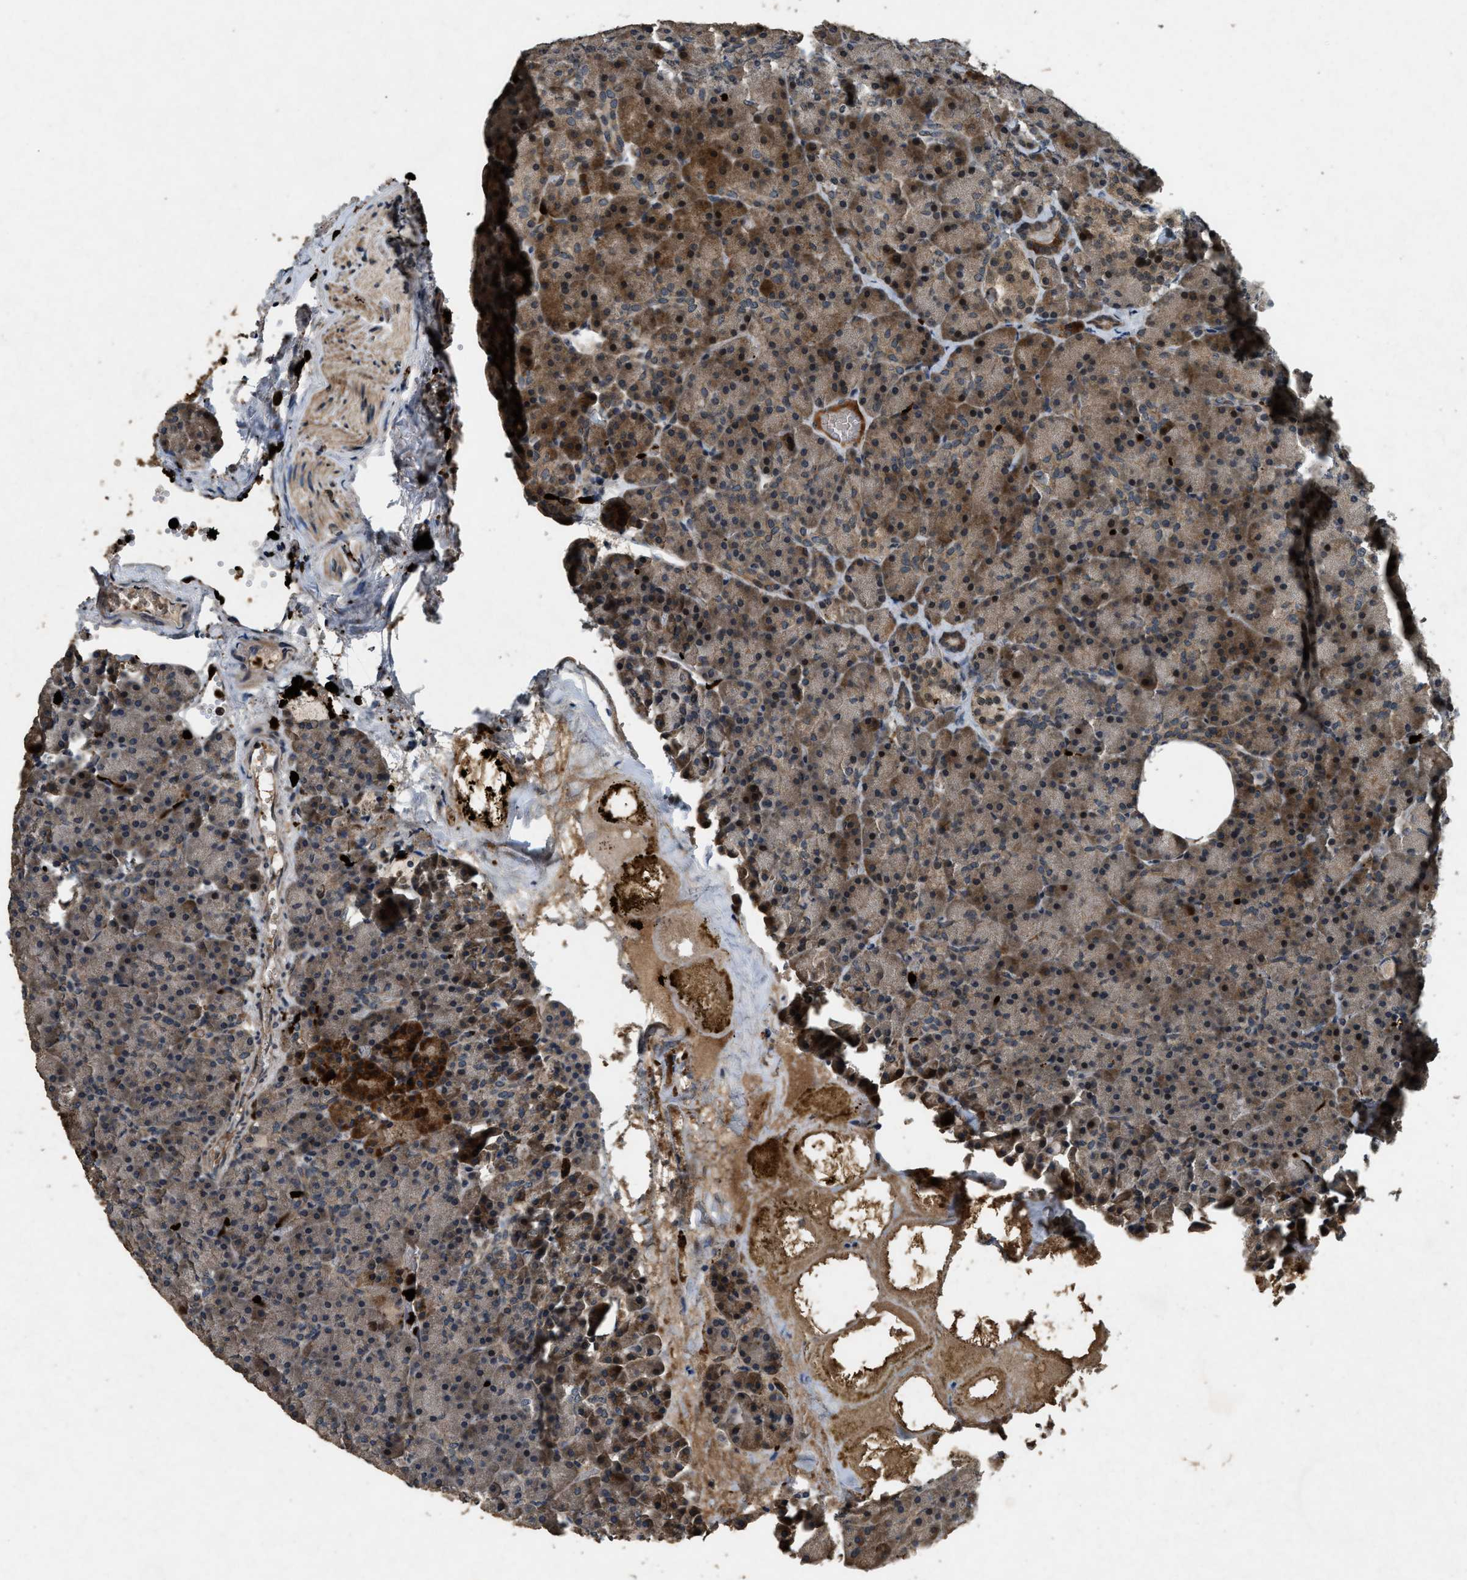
{"staining": {"intensity": "strong", "quantity": ">75%", "location": "cytoplasmic/membranous"}, "tissue": "pancreas", "cell_type": "Exocrine glandular cells", "image_type": "normal", "snomed": [{"axis": "morphology", "description": "Normal tissue, NOS"}, {"axis": "morphology", "description": "Carcinoid, malignant, NOS"}, {"axis": "topography", "description": "Pancreas"}], "caption": "Immunohistochemical staining of normal pancreas demonstrates >75% levels of strong cytoplasmic/membranous protein positivity in about >75% of exocrine glandular cells.", "gene": "RNF141", "patient": {"sex": "female", "age": 35}}